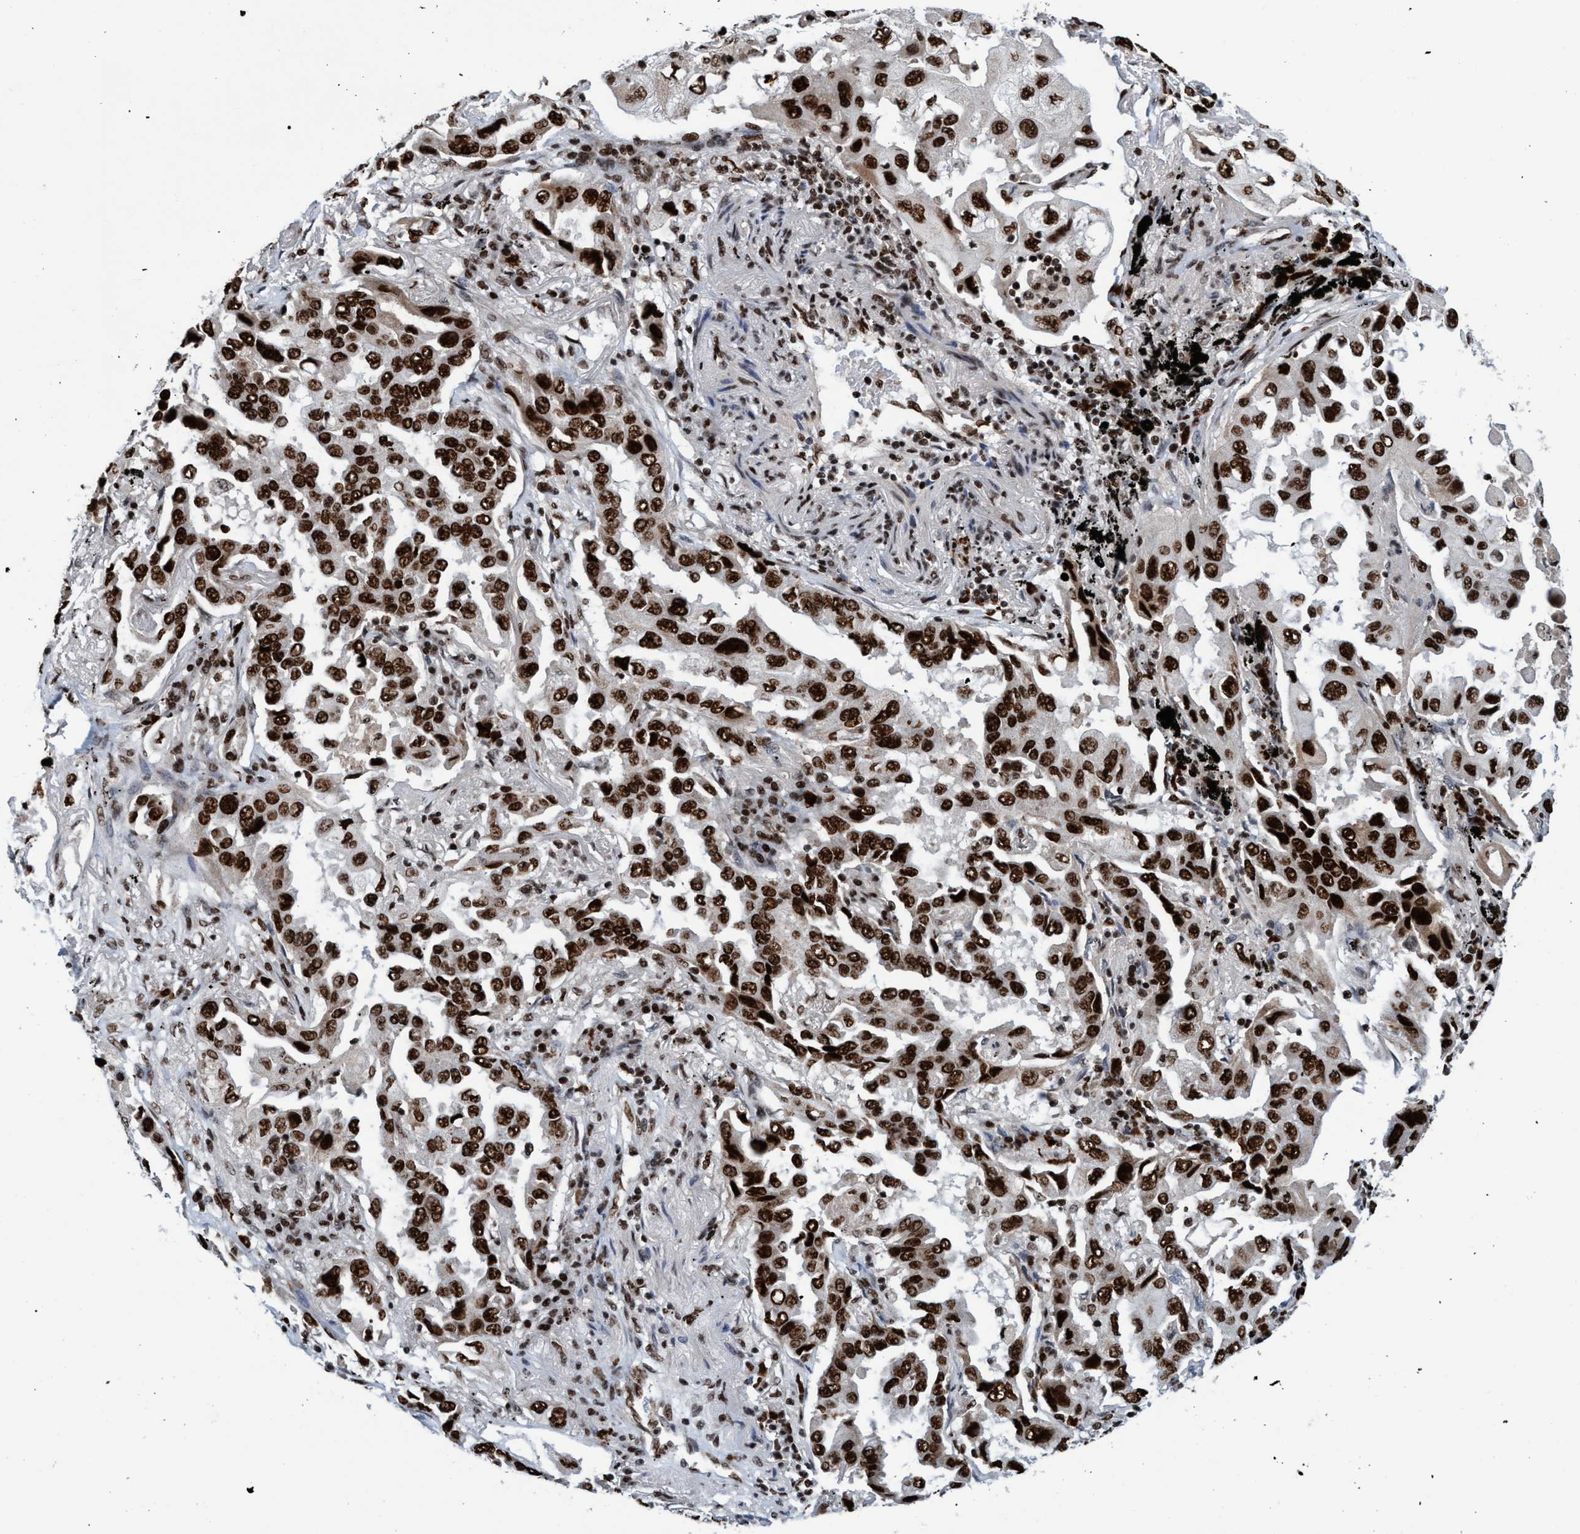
{"staining": {"intensity": "strong", "quantity": ">75%", "location": "nuclear"}, "tissue": "lung cancer", "cell_type": "Tumor cells", "image_type": "cancer", "snomed": [{"axis": "morphology", "description": "Adenocarcinoma, NOS"}, {"axis": "topography", "description": "Lung"}], "caption": "Lung adenocarcinoma tissue displays strong nuclear positivity in about >75% of tumor cells, visualized by immunohistochemistry. (Stains: DAB (3,3'-diaminobenzidine) in brown, nuclei in blue, Microscopy: brightfield microscopy at high magnification).", "gene": "TOPBP1", "patient": {"sex": "female", "age": 65}}